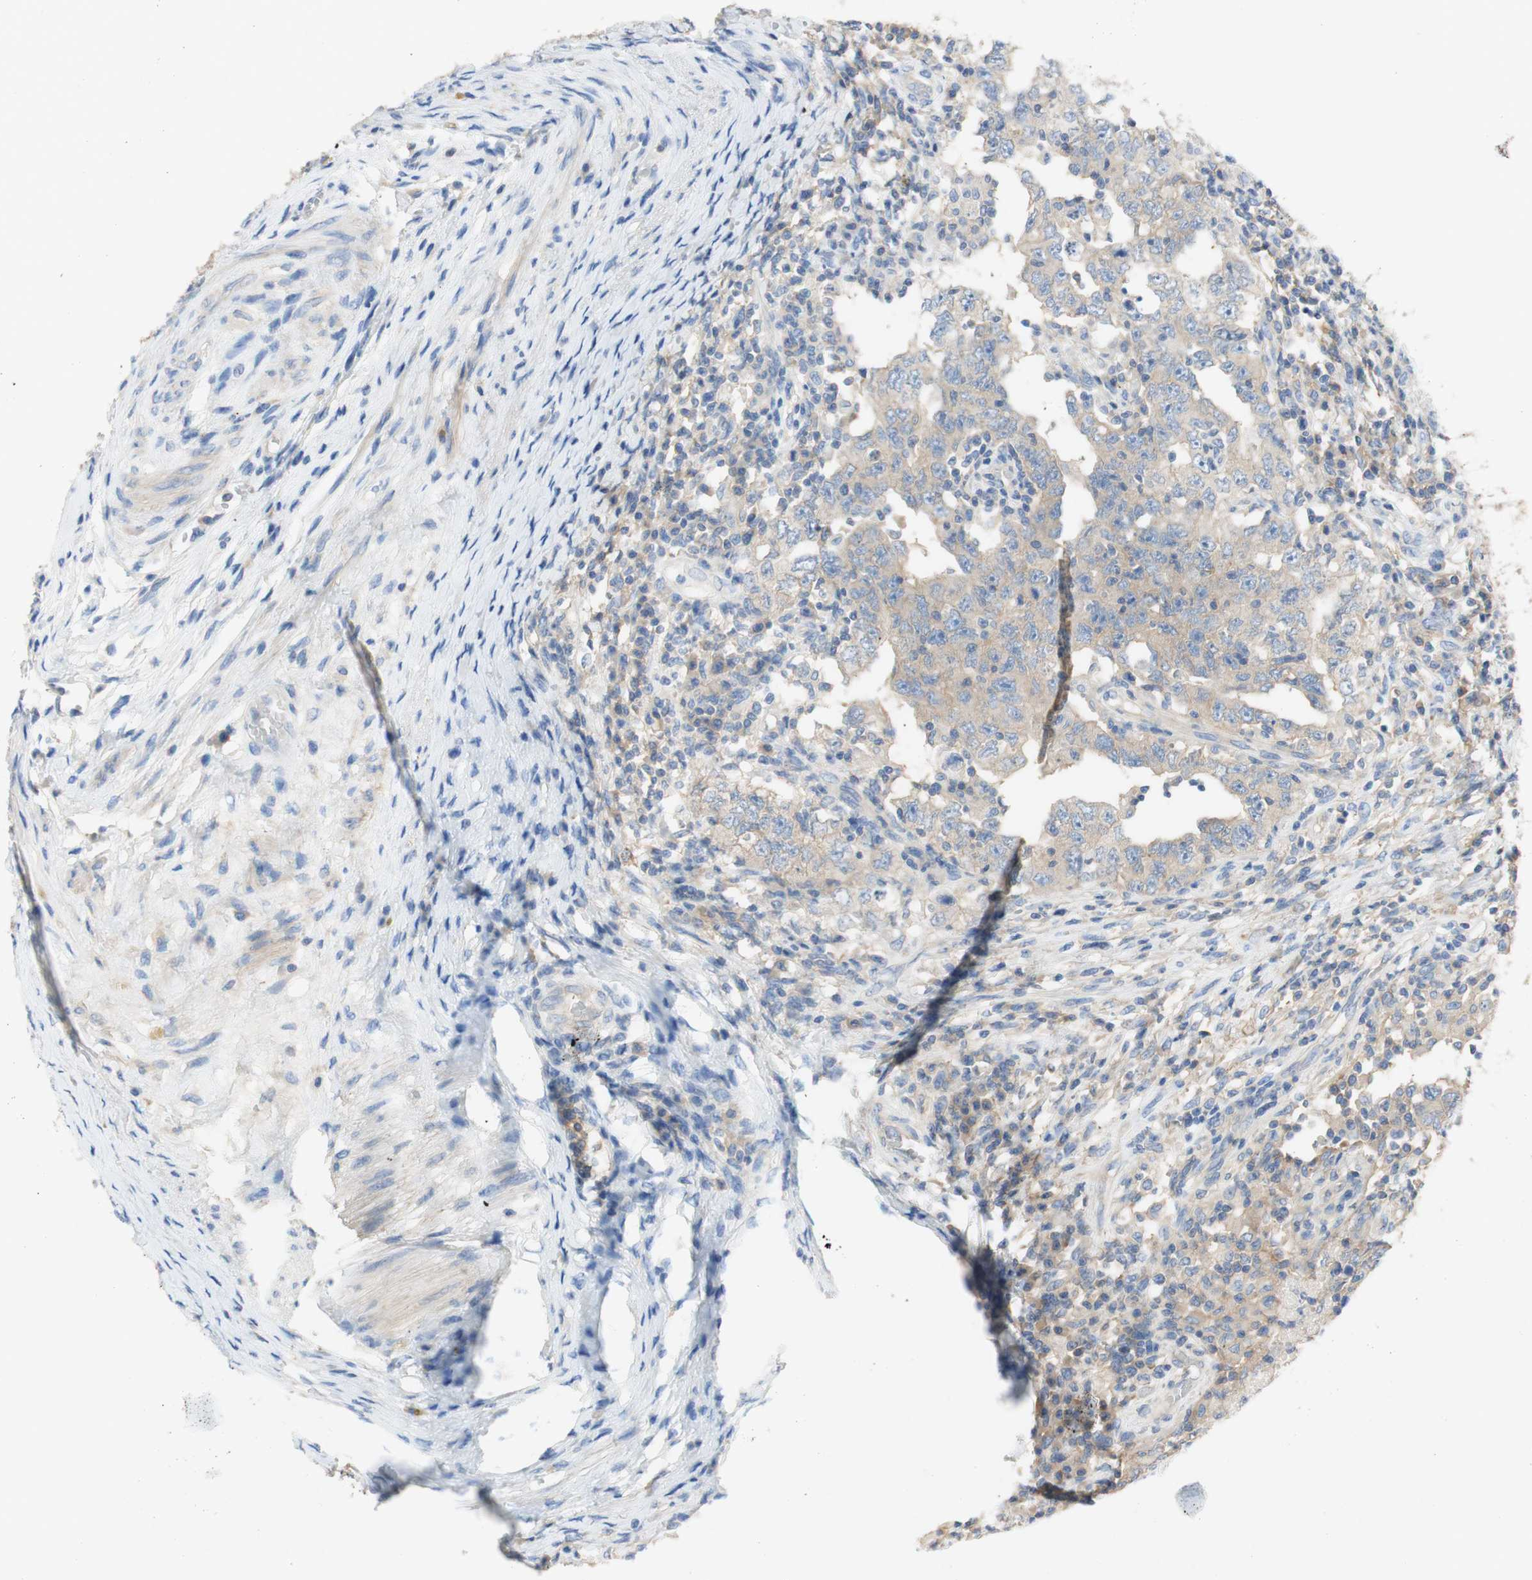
{"staining": {"intensity": "weak", "quantity": "25%-75%", "location": "cytoplasmic/membranous"}, "tissue": "testis cancer", "cell_type": "Tumor cells", "image_type": "cancer", "snomed": [{"axis": "morphology", "description": "Carcinoma, Embryonal, NOS"}, {"axis": "topography", "description": "Testis"}], "caption": "Protein staining of testis embryonal carcinoma tissue exhibits weak cytoplasmic/membranous positivity in about 25%-75% of tumor cells. The staining is performed using DAB (3,3'-diaminobenzidine) brown chromogen to label protein expression. The nuclei are counter-stained blue using hematoxylin.", "gene": "ATP2B1", "patient": {"sex": "male", "age": 26}}